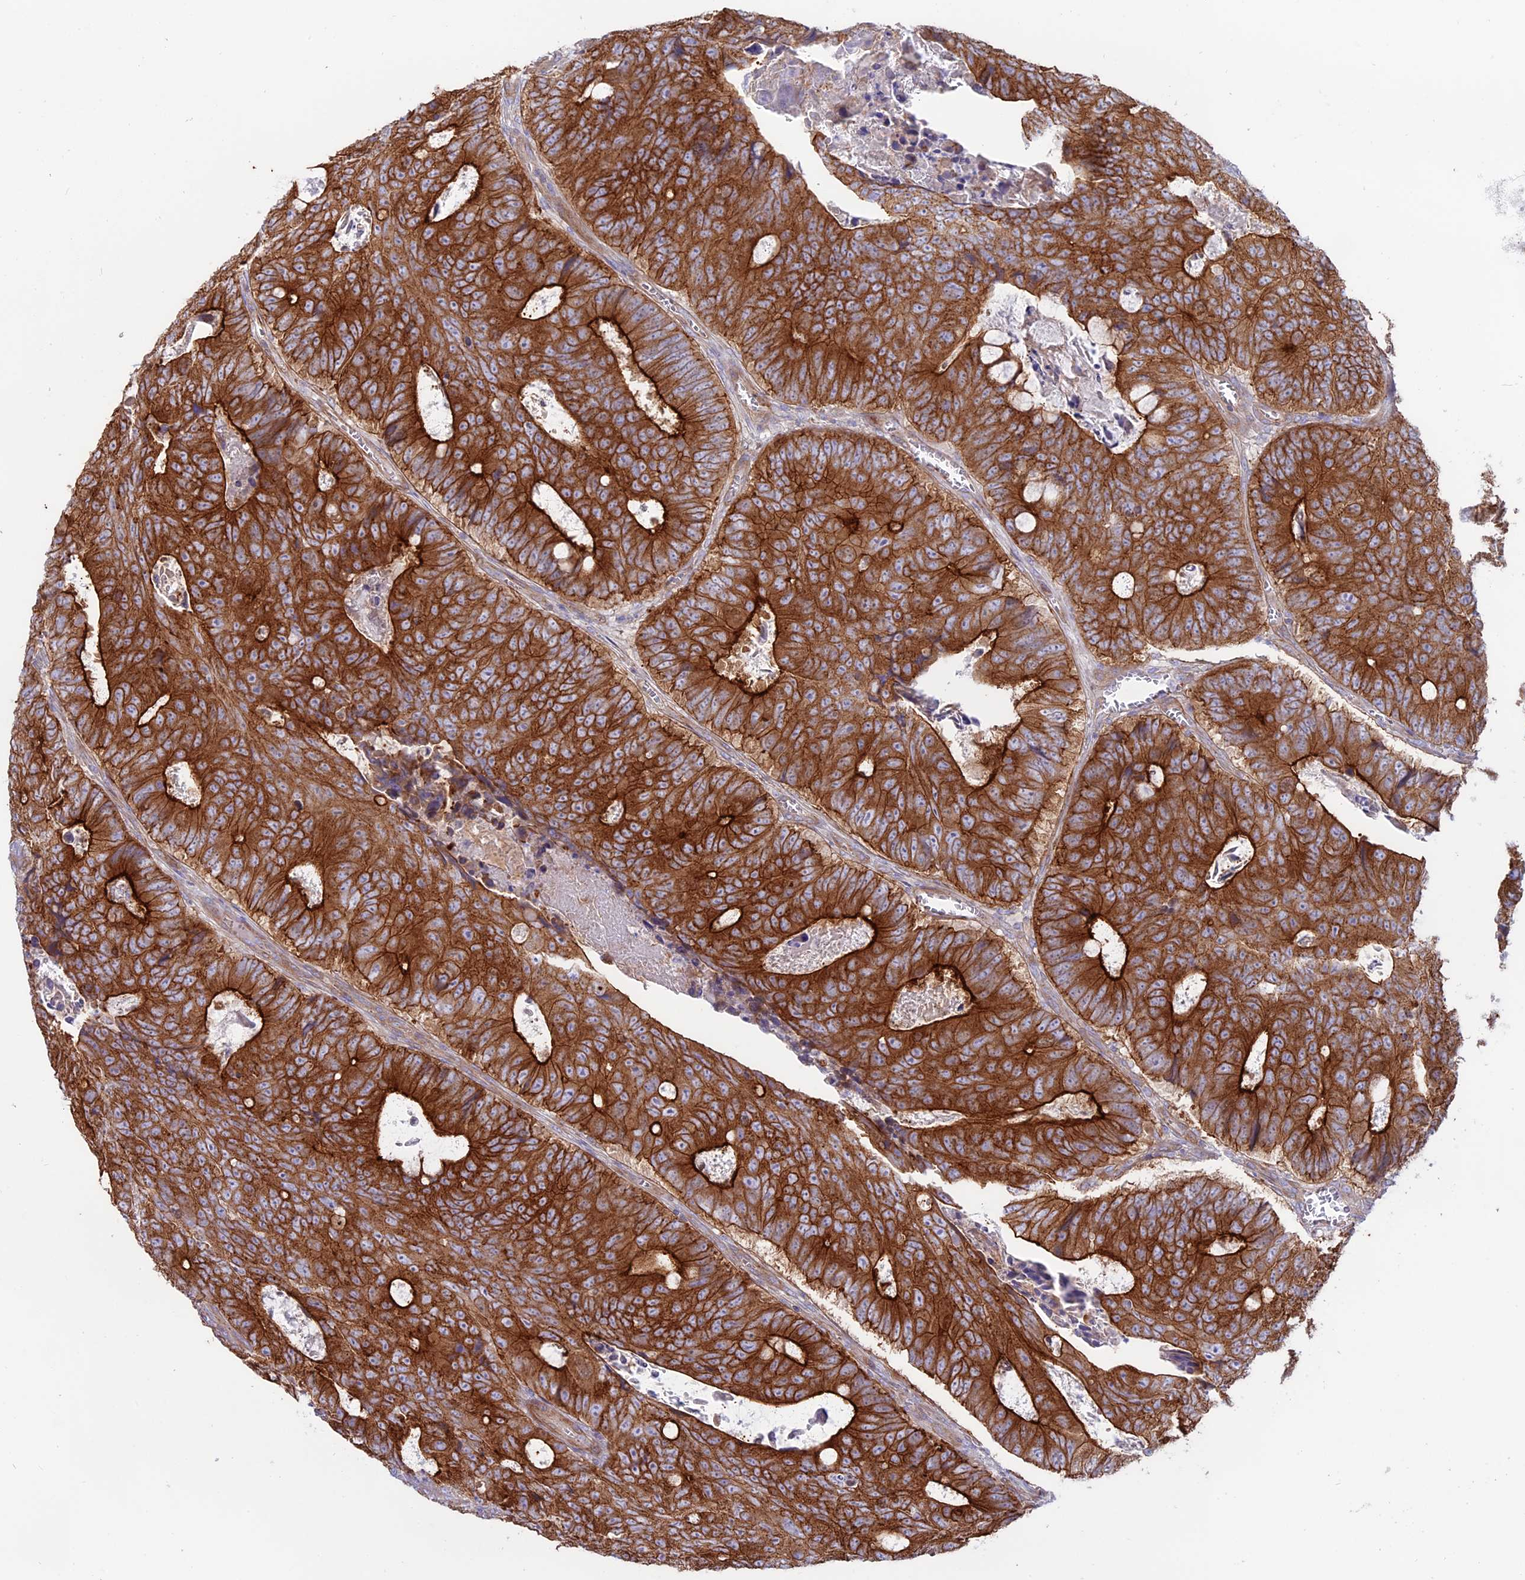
{"staining": {"intensity": "strong", "quantity": ">75%", "location": "cytoplasmic/membranous"}, "tissue": "colorectal cancer", "cell_type": "Tumor cells", "image_type": "cancer", "snomed": [{"axis": "morphology", "description": "Adenocarcinoma, NOS"}, {"axis": "topography", "description": "Colon"}], "caption": "Approximately >75% of tumor cells in human colorectal cancer display strong cytoplasmic/membranous protein expression as visualized by brown immunohistochemical staining.", "gene": "MYO5B", "patient": {"sex": "male", "age": 87}}